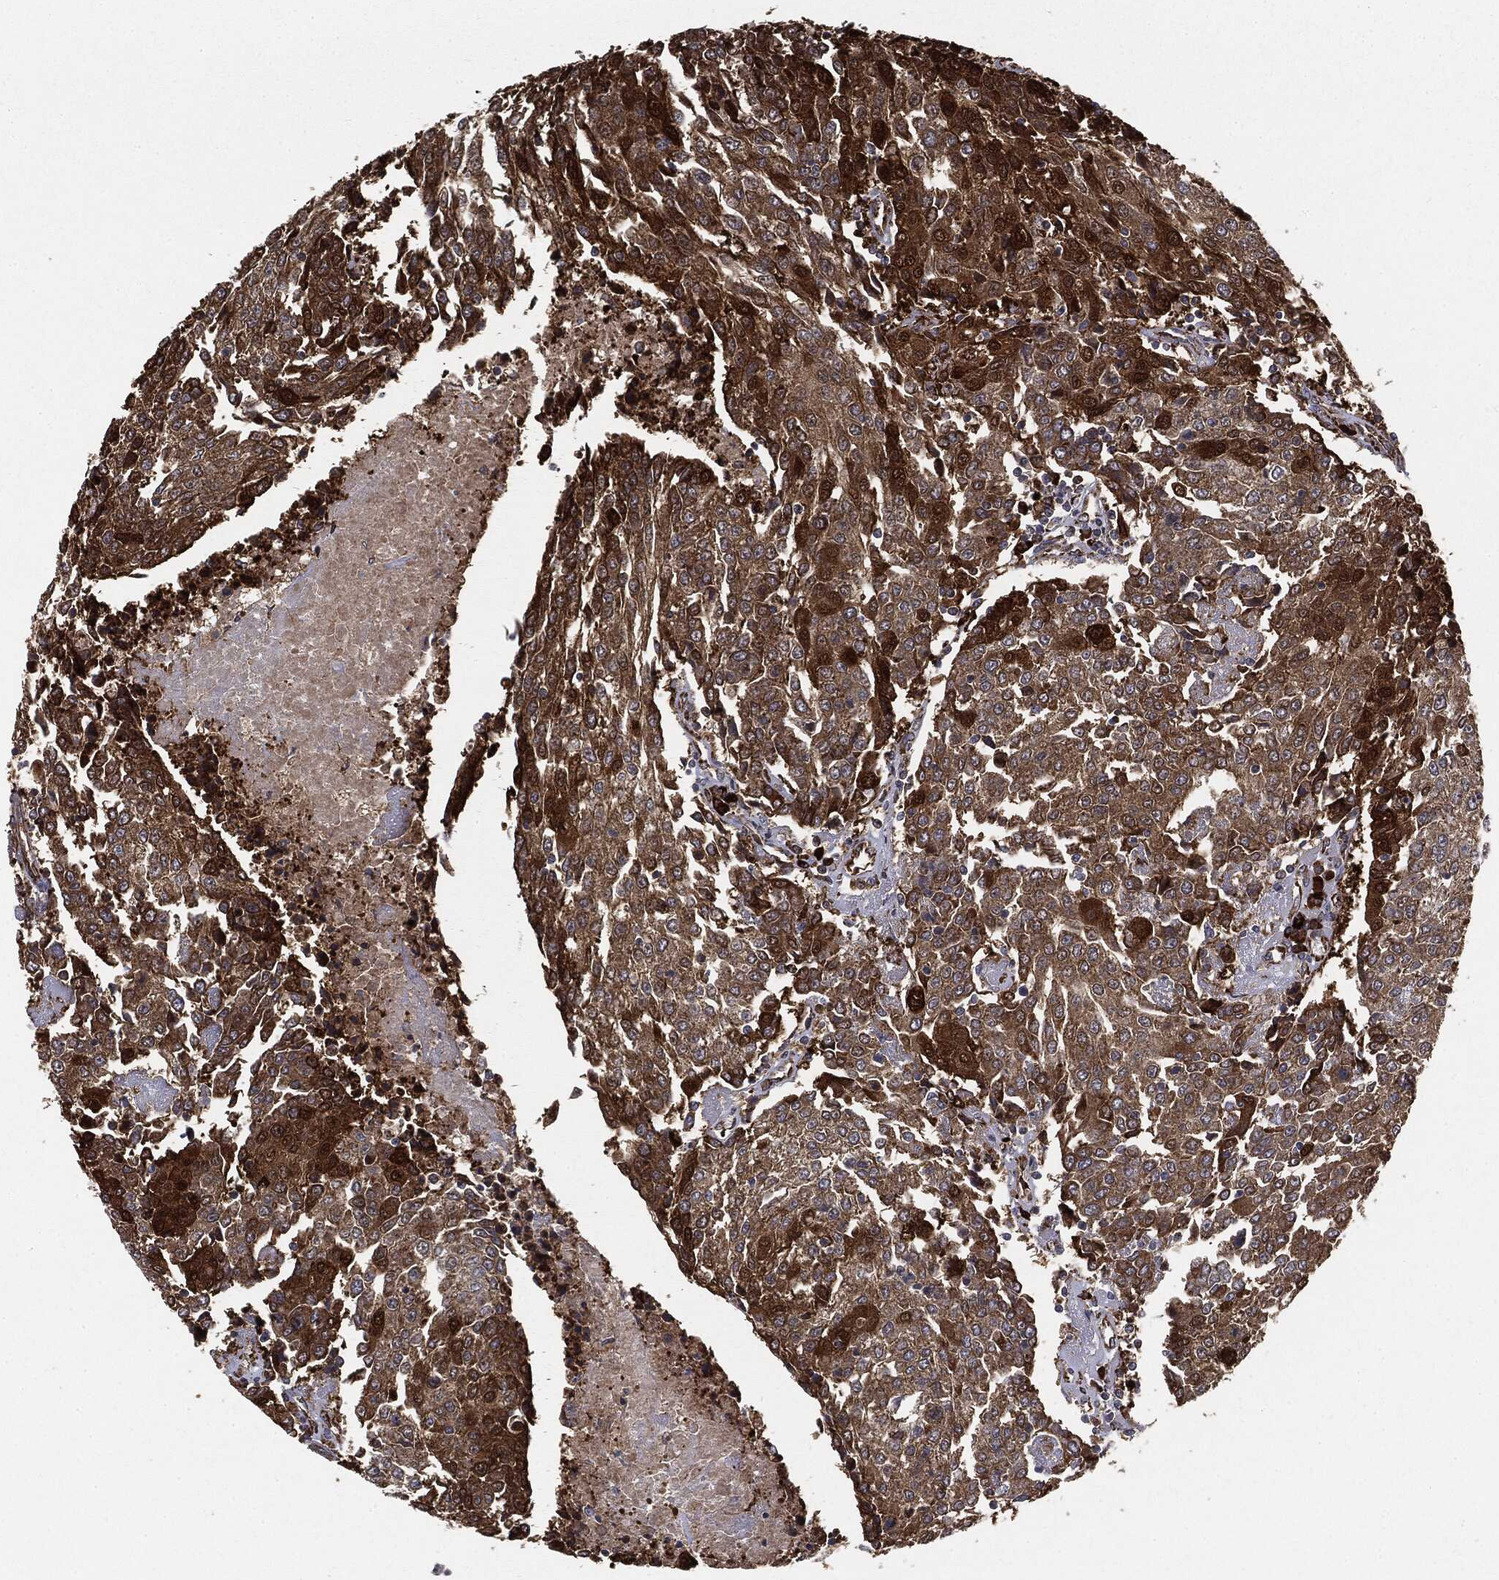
{"staining": {"intensity": "moderate", "quantity": ">75%", "location": "cytoplasmic/membranous"}, "tissue": "urothelial cancer", "cell_type": "Tumor cells", "image_type": "cancer", "snomed": [{"axis": "morphology", "description": "Urothelial carcinoma, High grade"}, {"axis": "topography", "description": "Urinary bladder"}], "caption": "High-grade urothelial carcinoma stained with a protein marker exhibits moderate staining in tumor cells.", "gene": "CYLD", "patient": {"sex": "female", "age": 85}}